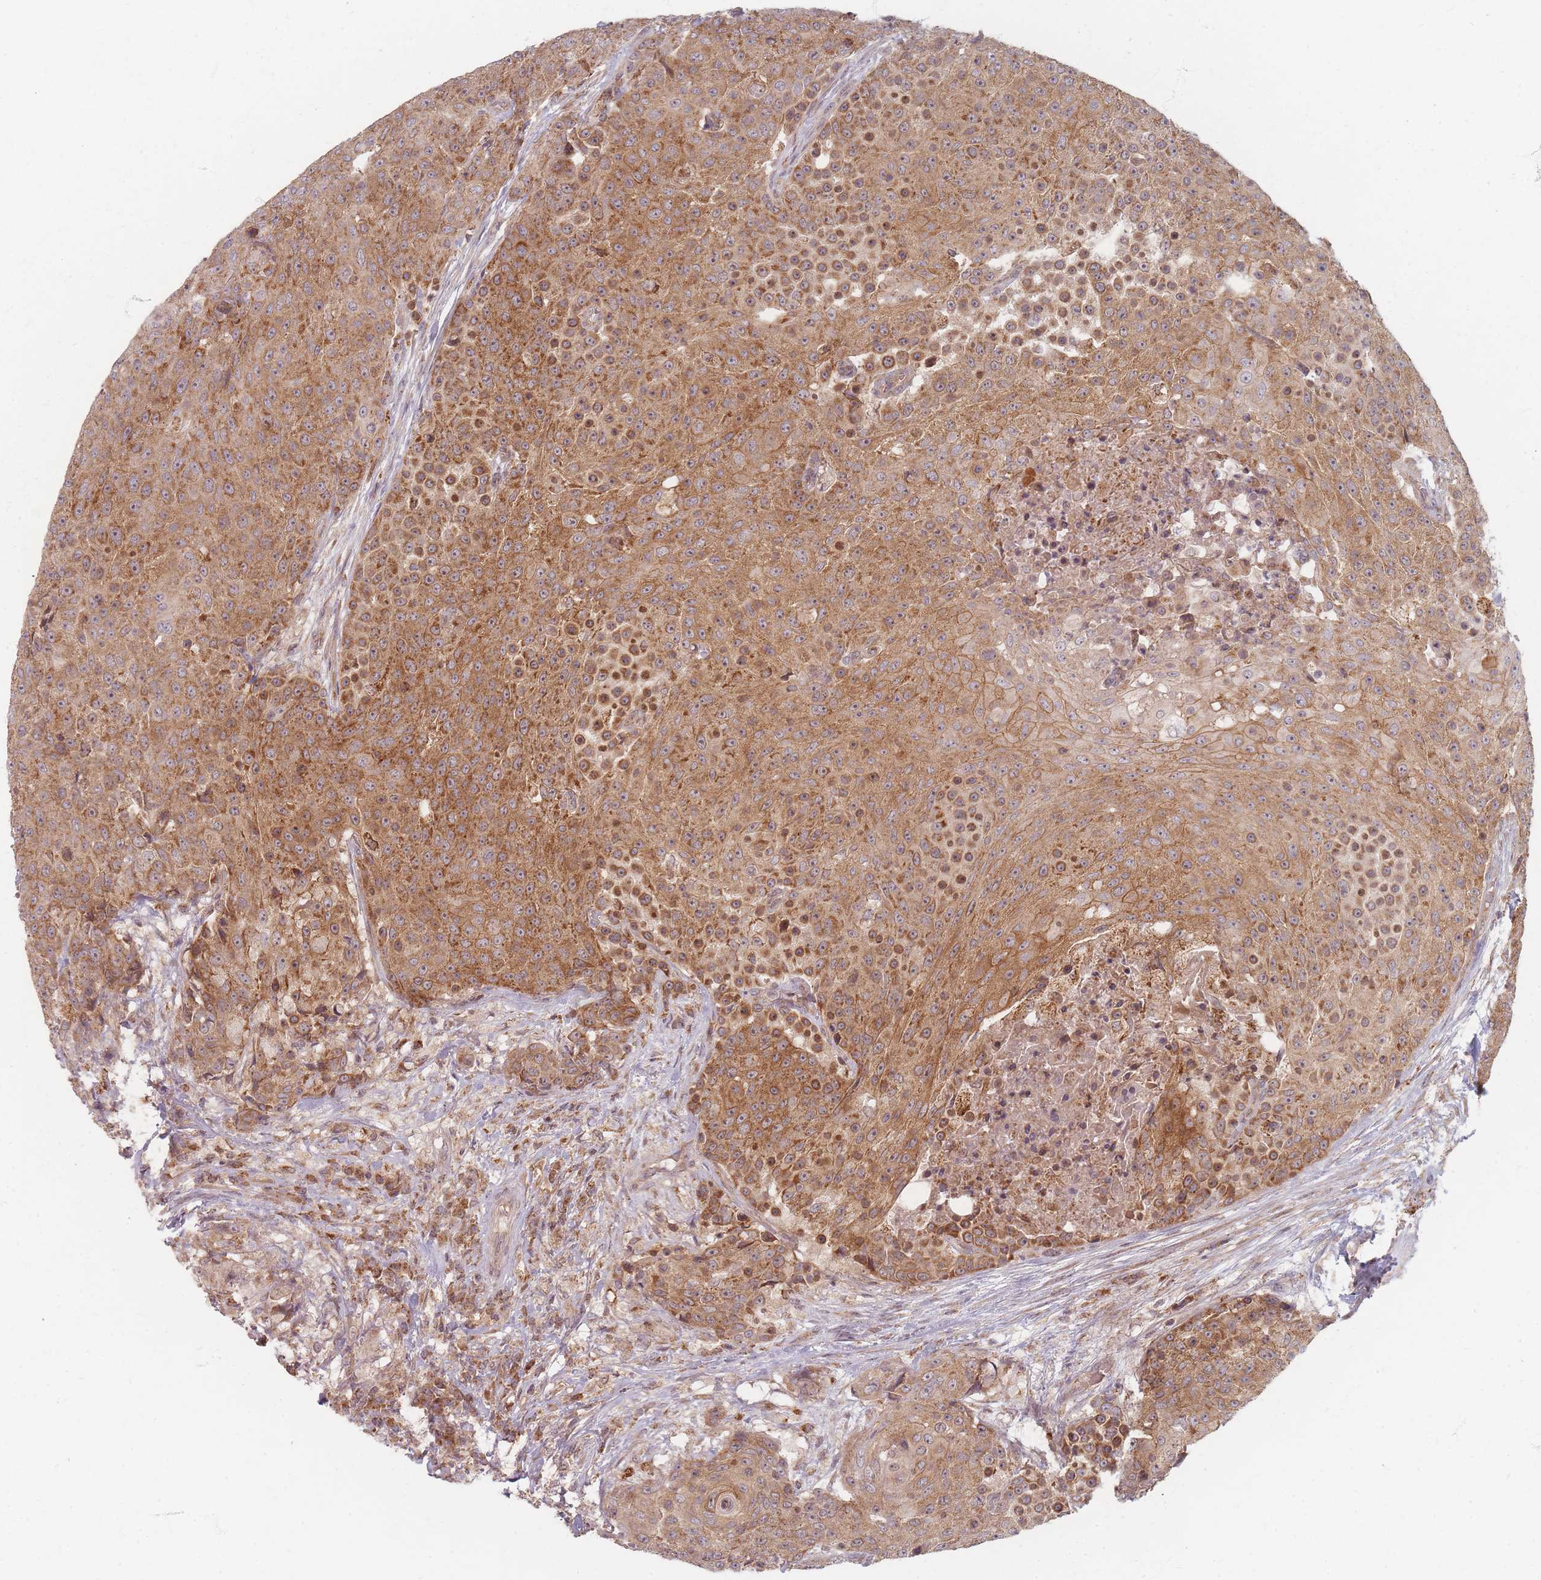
{"staining": {"intensity": "moderate", "quantity": ">75%", "location": "cytoplasmic/membranous"}, "tissue": "urothelial cancer", "cell_type": "Tumor cells", "image_type": "cancer", "snomed": [{"axis": "morphology", "description": "Urothelial carcinoma, High grade"}, {"axis": "topography", "description": "Urinary bladder"}], "caption": "The image shows immunohistochemical staining of urothelial cancer. There is moderate cytoplasmic/membranous positivity is identified in approximately >75% of tumor cells.", "gene": "RADX", "patient": {"sex": "female", "age": 63}}